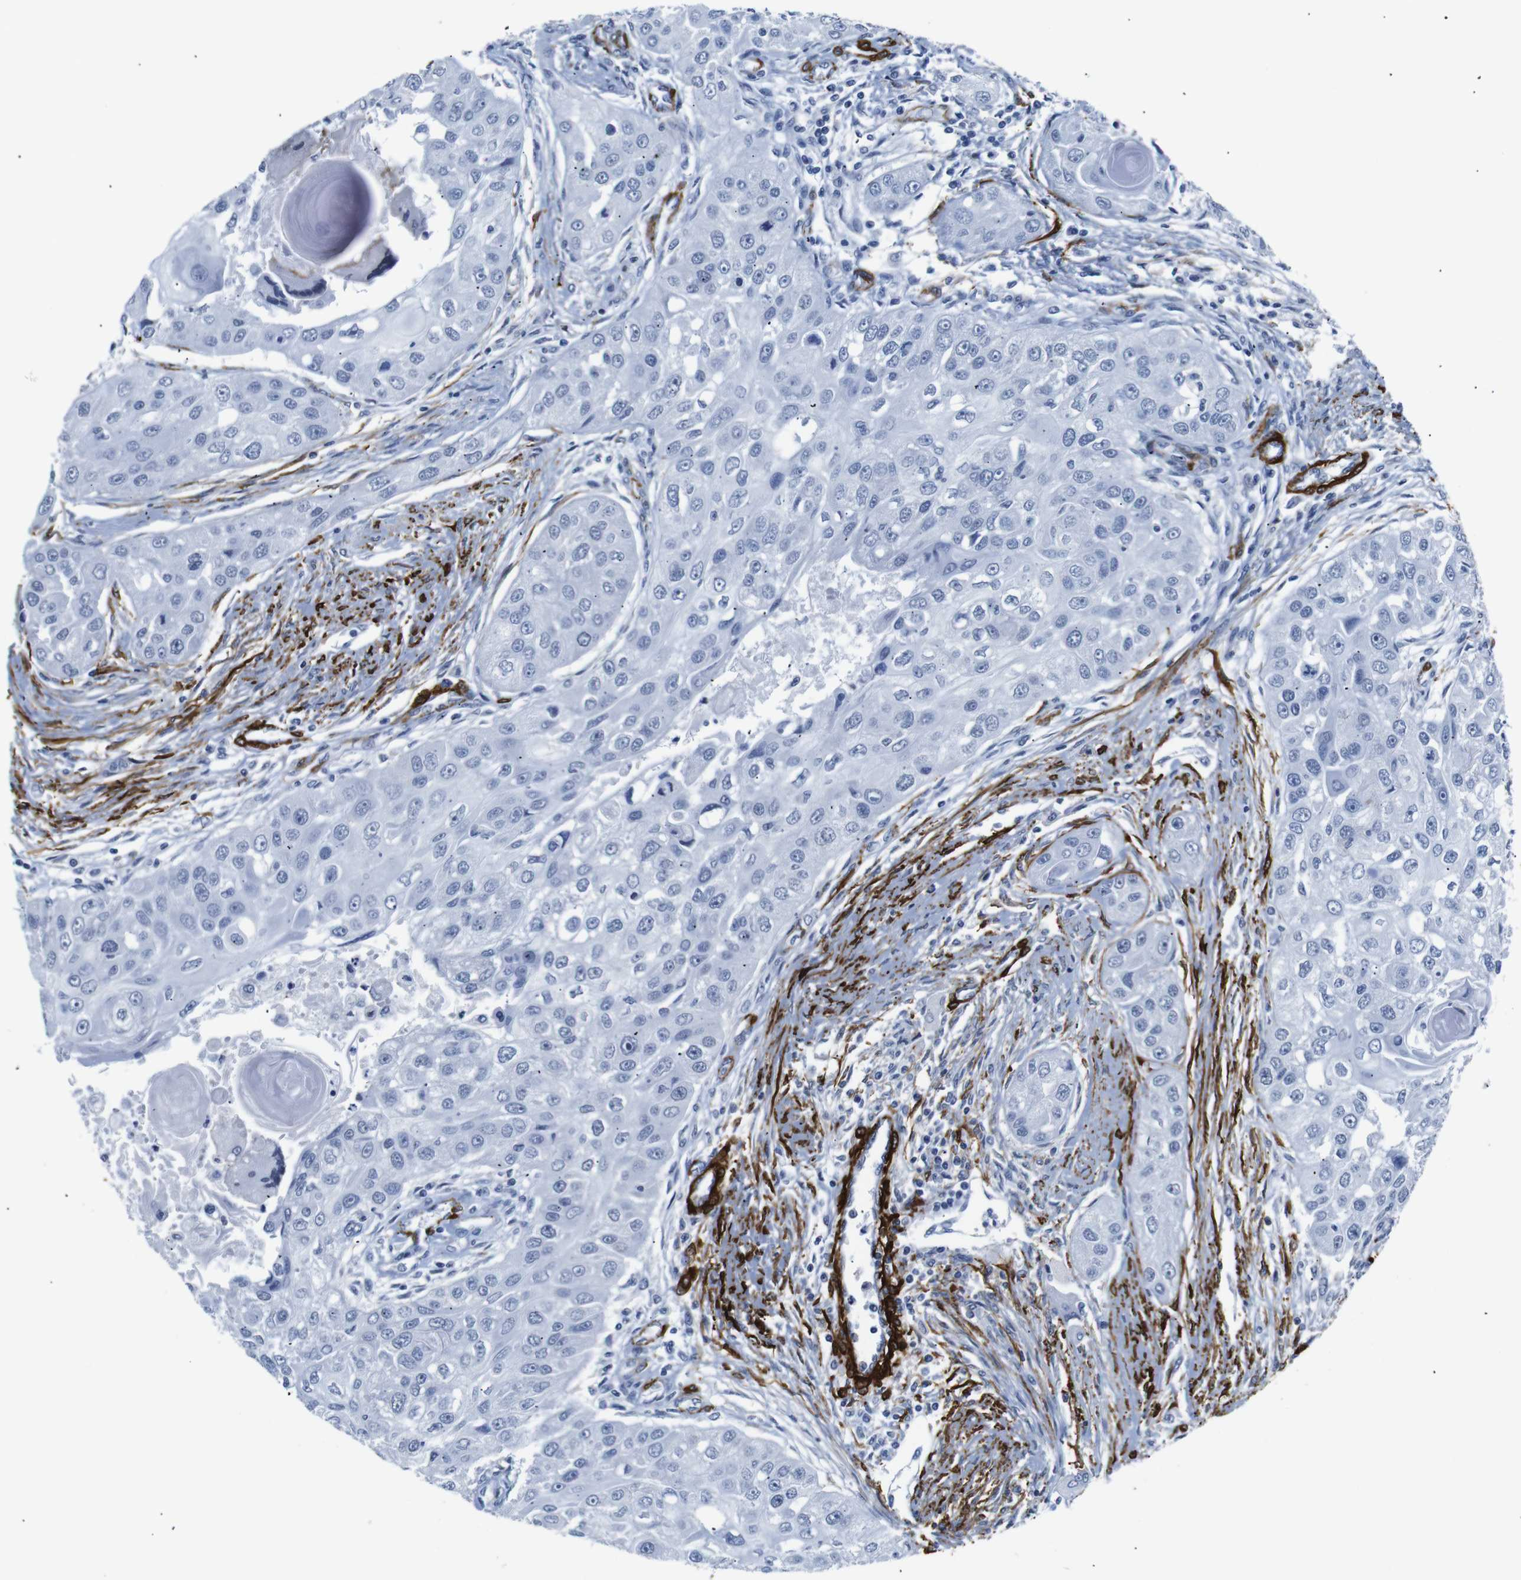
{"staining": {"intensity": "negative", "quantity": "none", "location": "none"}, "tissue": "head and neck cancer", "cell_type": "Tumor cells", "image_type": "cancer", "snomed": [{"axis": "morphology", "description": "Normal tissue, NOS"}, {"axis": "morphology", "description": "Squamous cell carcinoma, NOS"}, {"axis": "topography", "description": "Skeletal muscle"}, {"axis": "topography", "description": "Head-Neck"}], "caption": "The IHC image has no significant staining in tumor cells of head and neck cancer tissue. (DAB immunohistochemistry (IHC) visualized using brightfield microscopy, high magnification).", "gene": "ACTA2", "patient": {"sex": "male", "age": 51}}